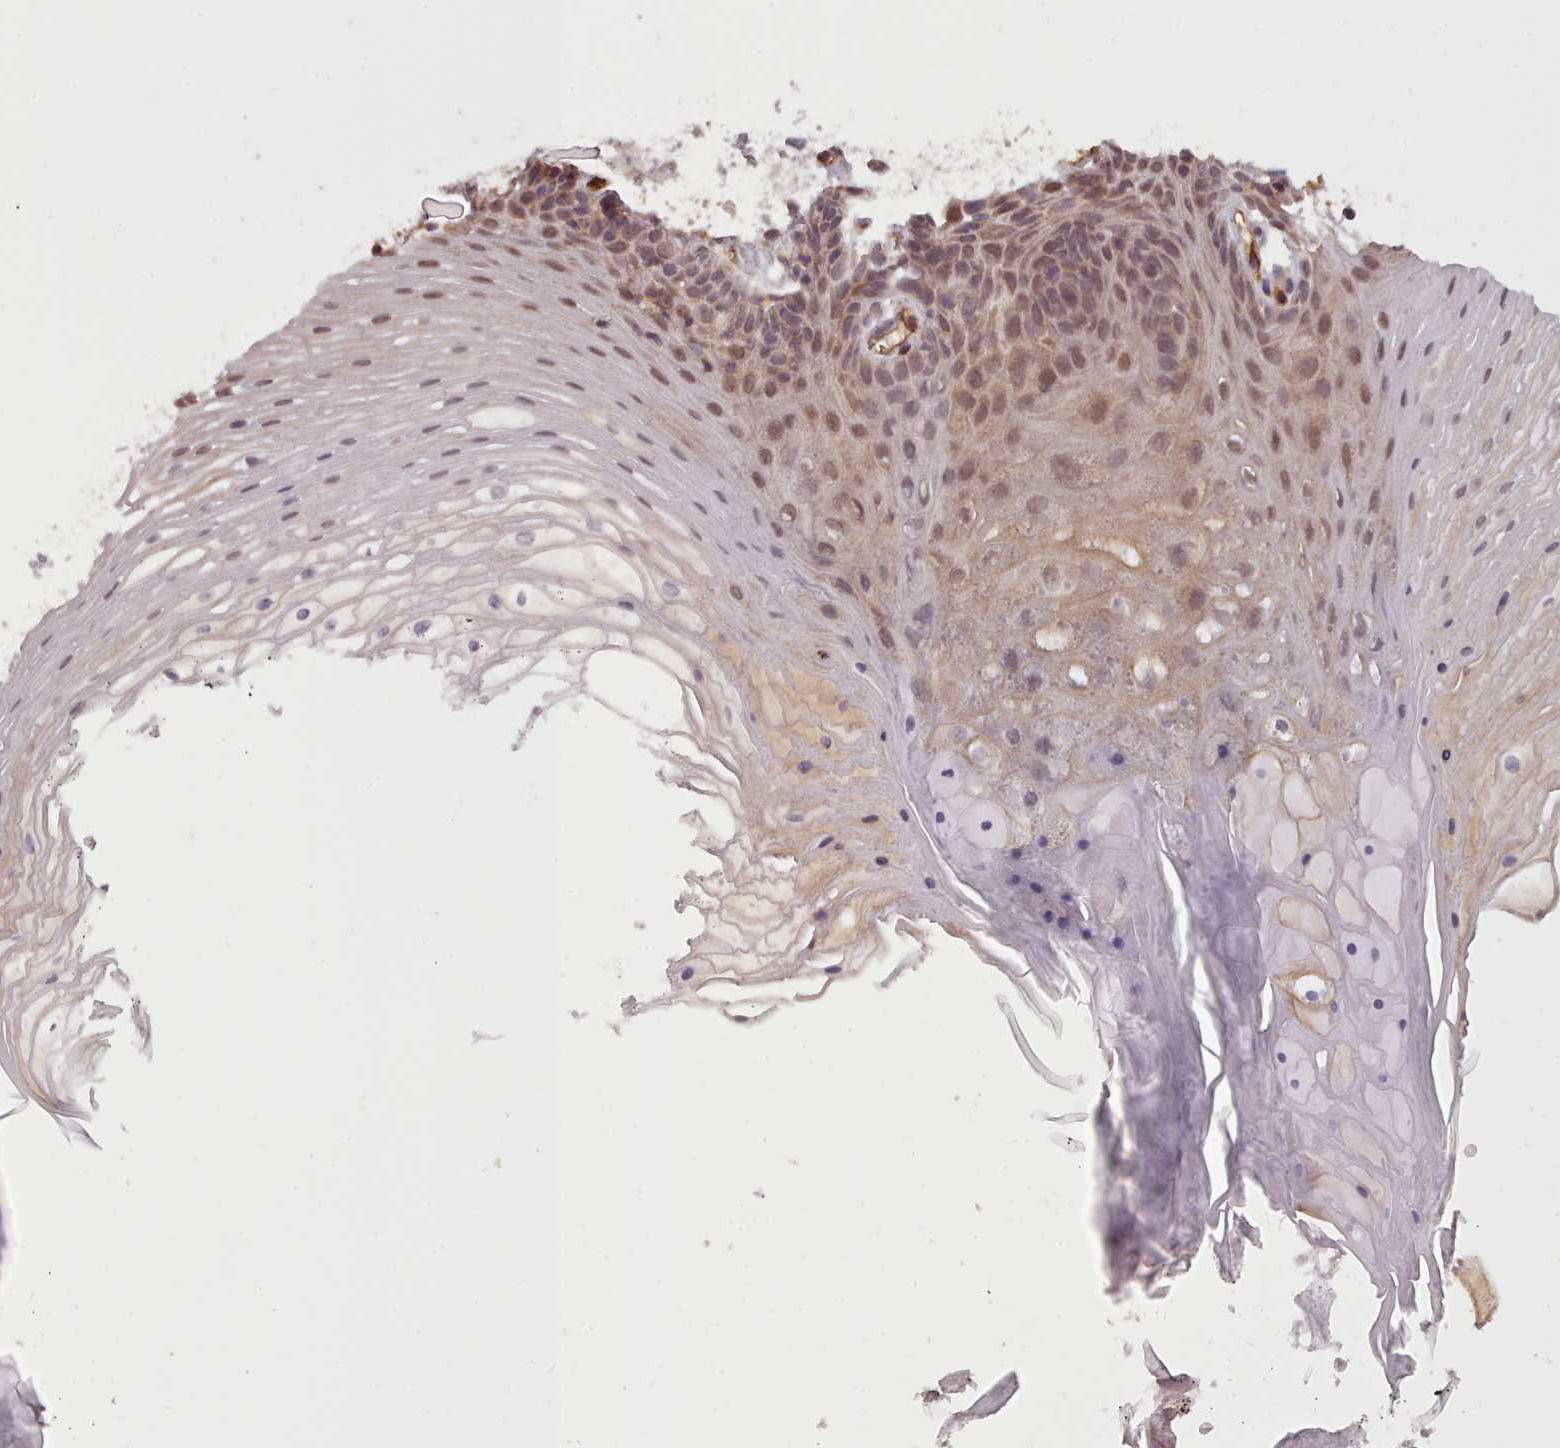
{"staining": {"intensity": "moderate", "quantity": ">75%", "location": "nuclear"}, "tissue": "oral mucosa", "cell_type": "Squamous epithelial cells", "image_type": "normal", "snomed": [{"axis": "morphology", "description": "Normal tissue, NOS"}, {"axis": "topography", "description": "Oral tissue"}], "caption": "Protein positivity by immunohistochemistry (IHC) reveals moderate nuclear positivity in approximately >75% of squamous epithelial cells in benign oral mucosa.", "gene": "ZMYM4", "patient": {"sex": "female", "age": 80}}